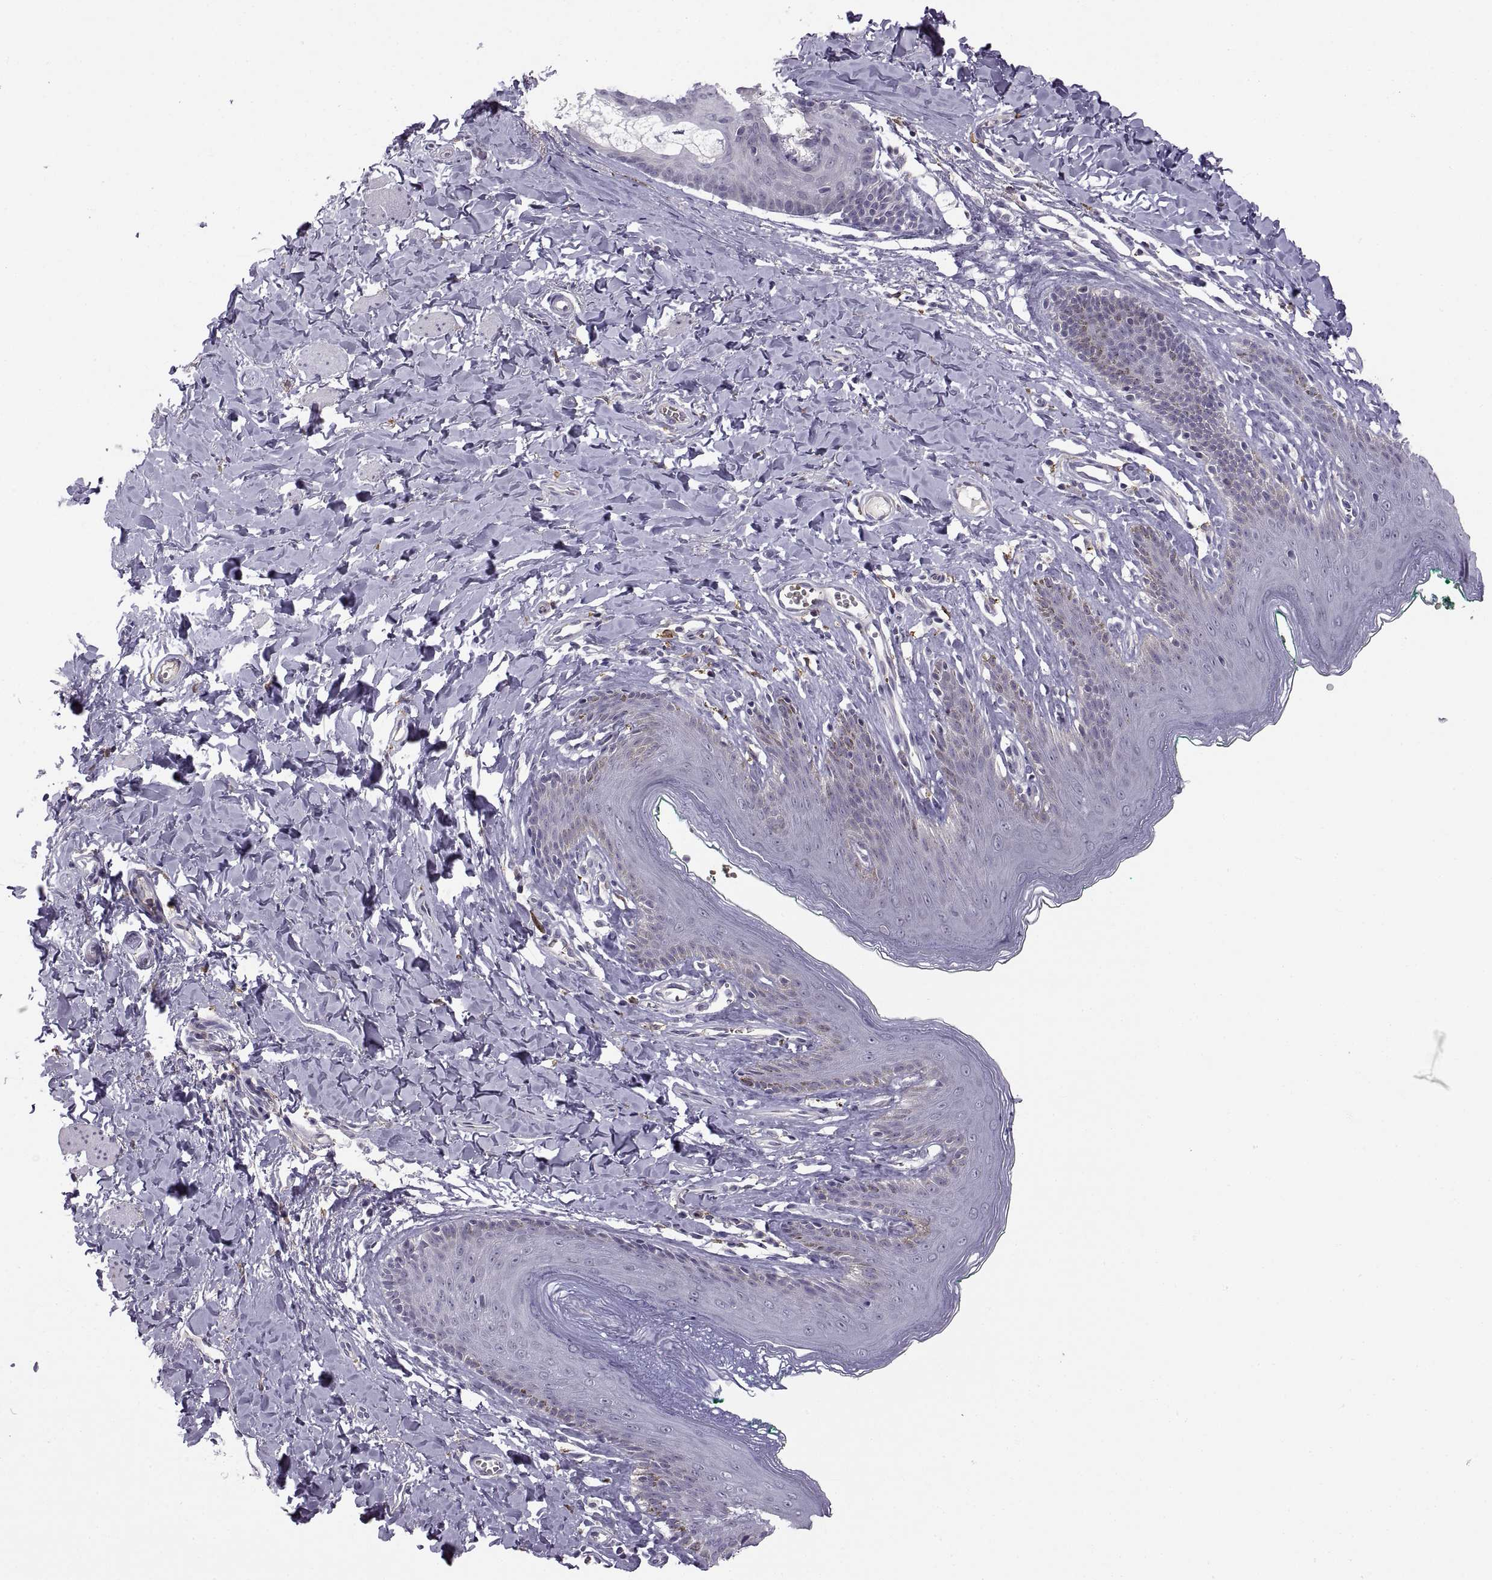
{"staining": {"intensity": "negative", "quantity": "none", "location": "none"}, "tissue": "skin", "cell_type": "Epidermal cells", "image_type": "normal", "snomed": [{"axis": "morphology", "description": "Normal tissue, NOS"}, {"axis": "topography", "description": "Vulva"}], "caption": "Histopathology image shows no protein expression in epidermal cells of normal skin.", "gene": "MEIOC", "patient": {"sex": "female", "age": 66}}